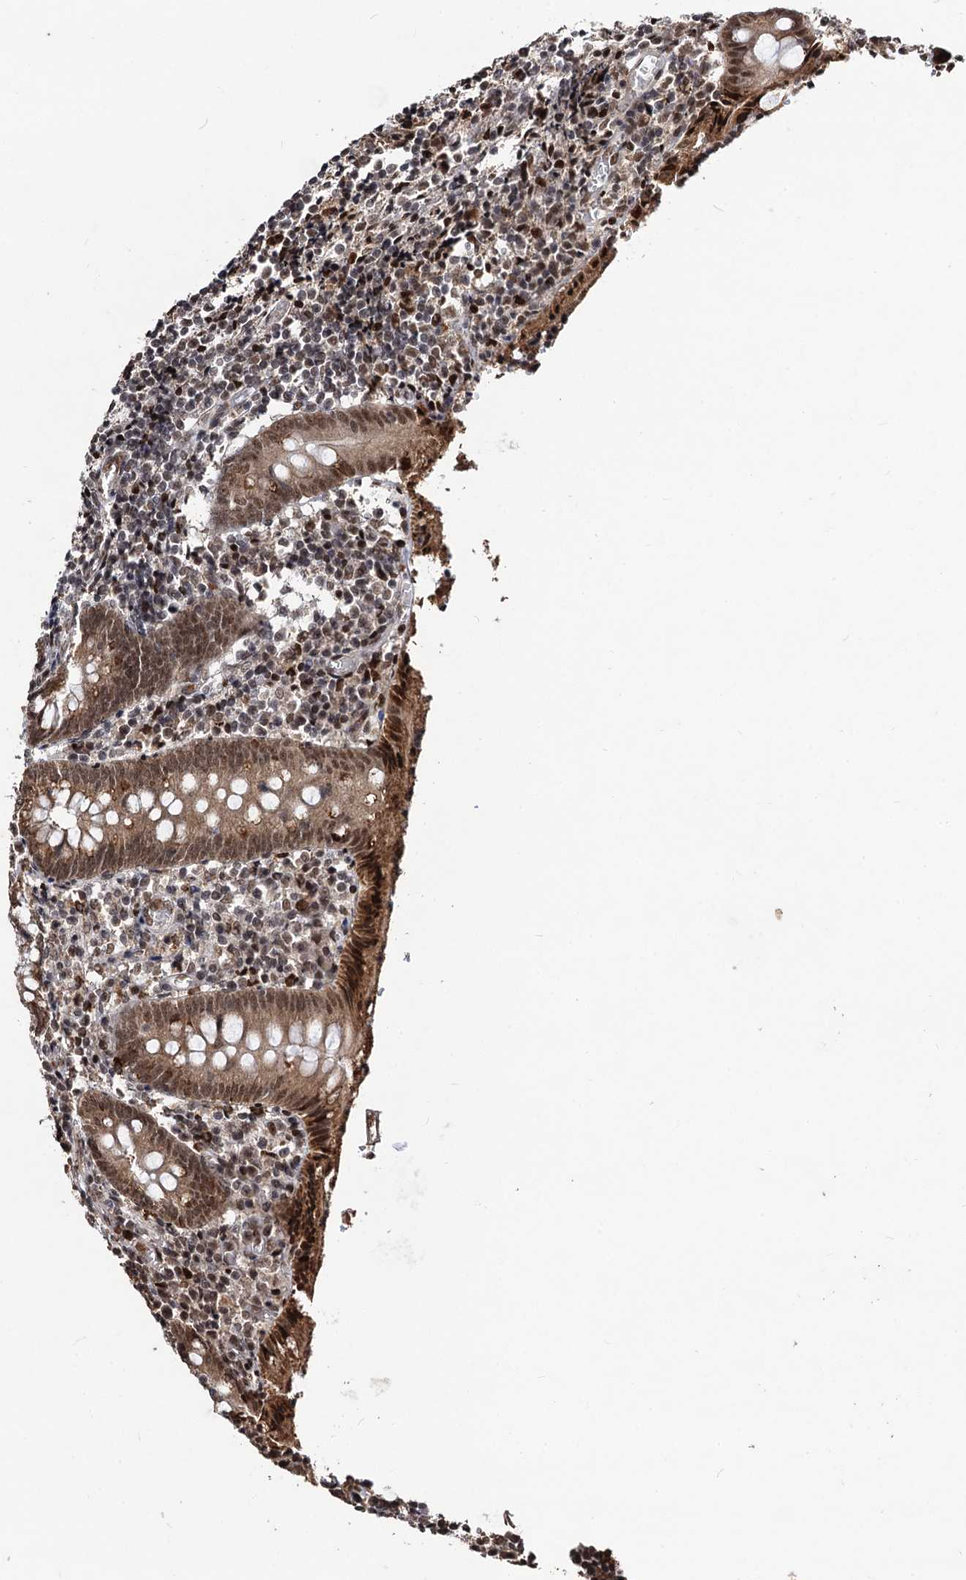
{"staining": {"intensity": "moderate", "quantity": ">75%", "location": "cytoplasmic/membranous,nuclear"}, "tissue": "appendix", "cell_type": "Glandular cells", "image_type": "normal", "snomed": [{"axis": "morphology", "description": "Normal tissue, NOS"}, {"axis": "topography", "description": "Appendix"}], "caption": "Protein expression analysis of normal human appendix reveals moderate cytoplasmic/membranous,nuclear positivity in about >75% of glandular cells.", "gene": "SFSWAP", "patient": {"sex": "female", "age": 17}}